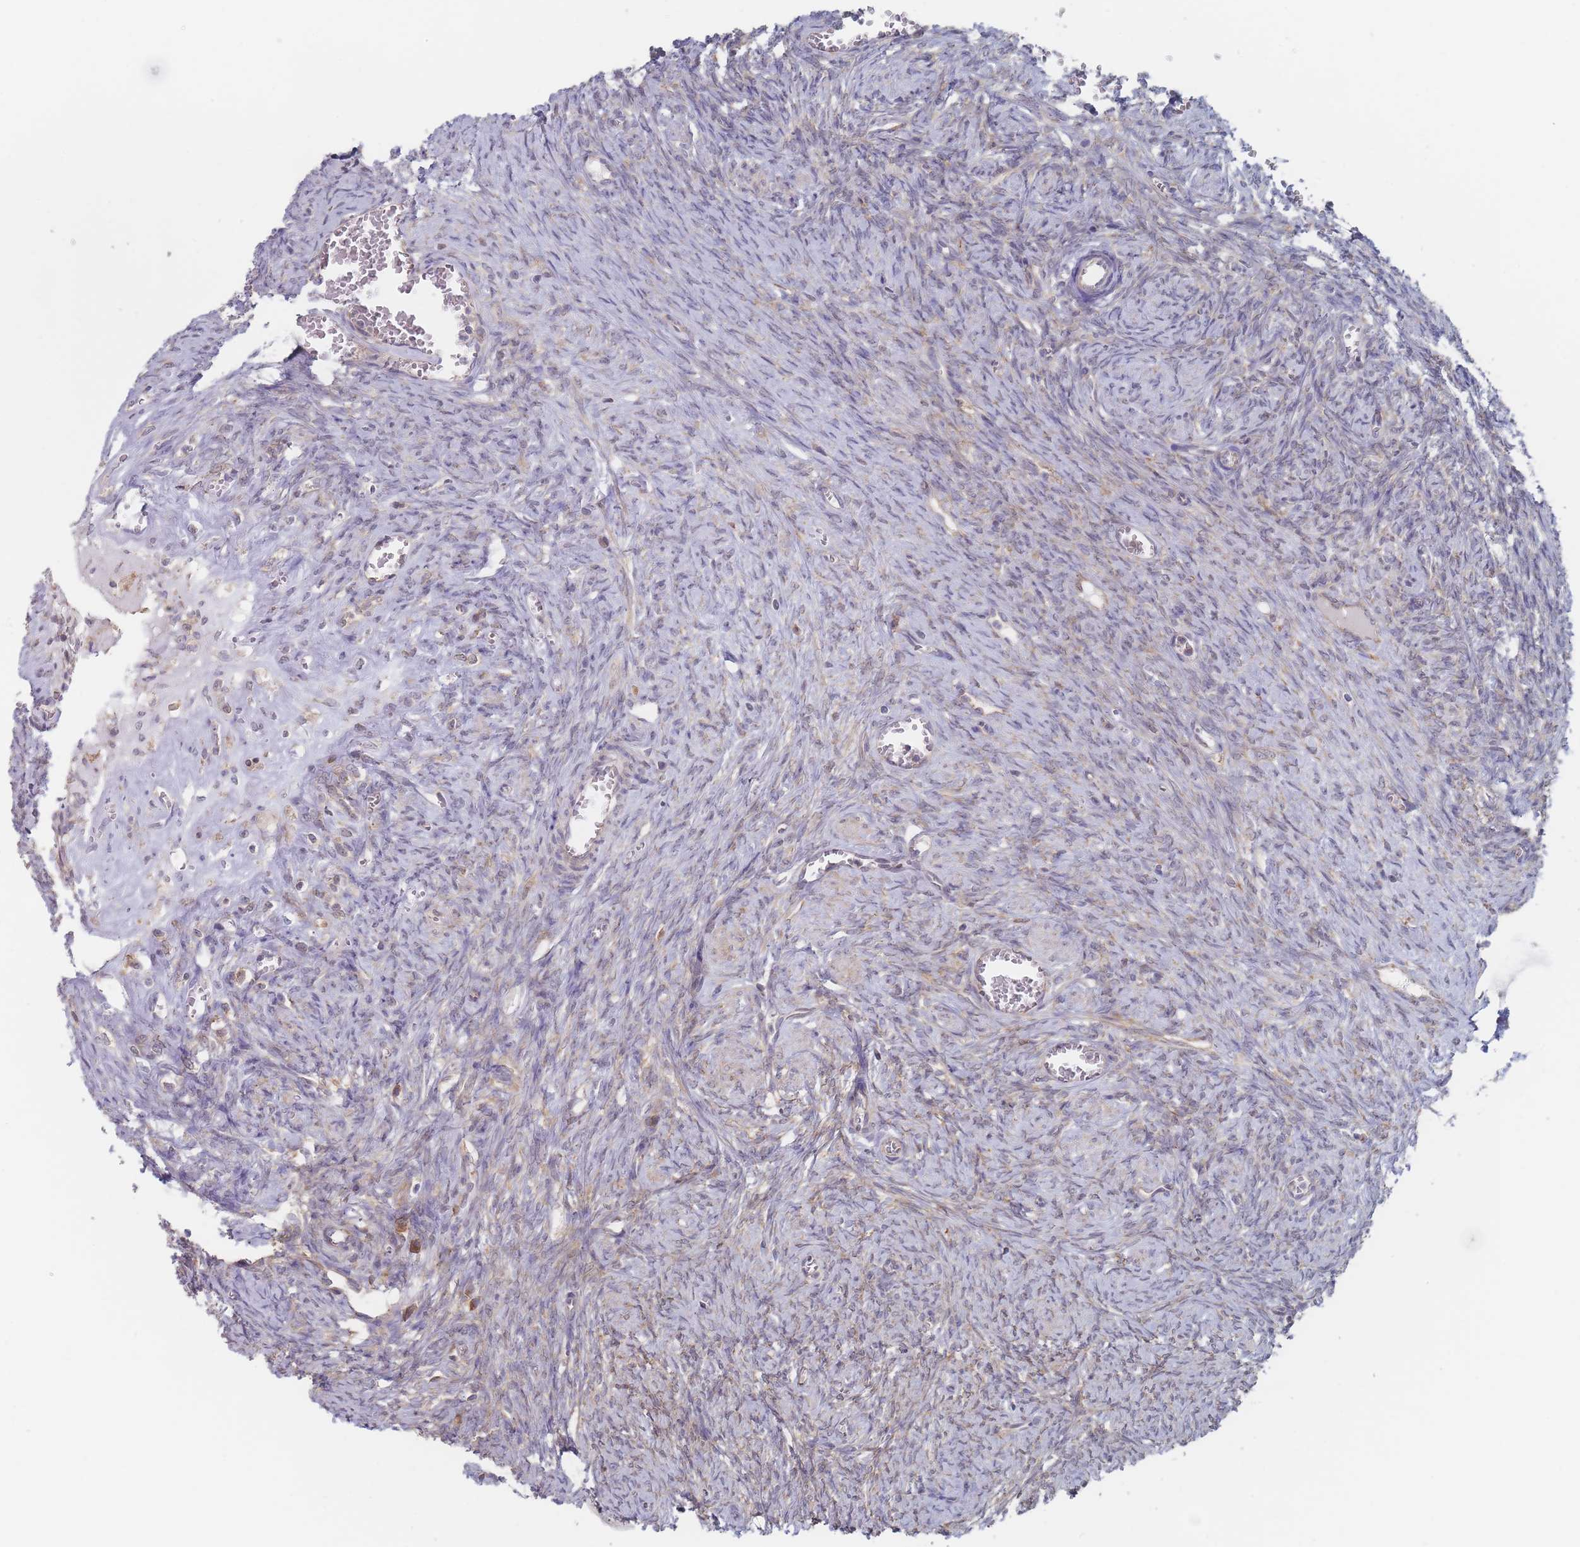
{"staining": {"intensity": "moderate", "quantity": "<25%", "location": "cytoplasmic/membranous"}, "tissue": "ovary", "cell_type": "Ovarian stroma cells", "image_type": "normal", "snomed": [{"axis": "morphology", "description": "Normal tissue, NOS"}, {"axis": "topography", "description": "Ovary"}], "caption": "Benign ovary shows moderate cytoplasmic/membranous positivity in approximately <25% of ovarian stroma cells.", "gene": "EFCC1", "patient": {"sex": "female", "age": 44}}